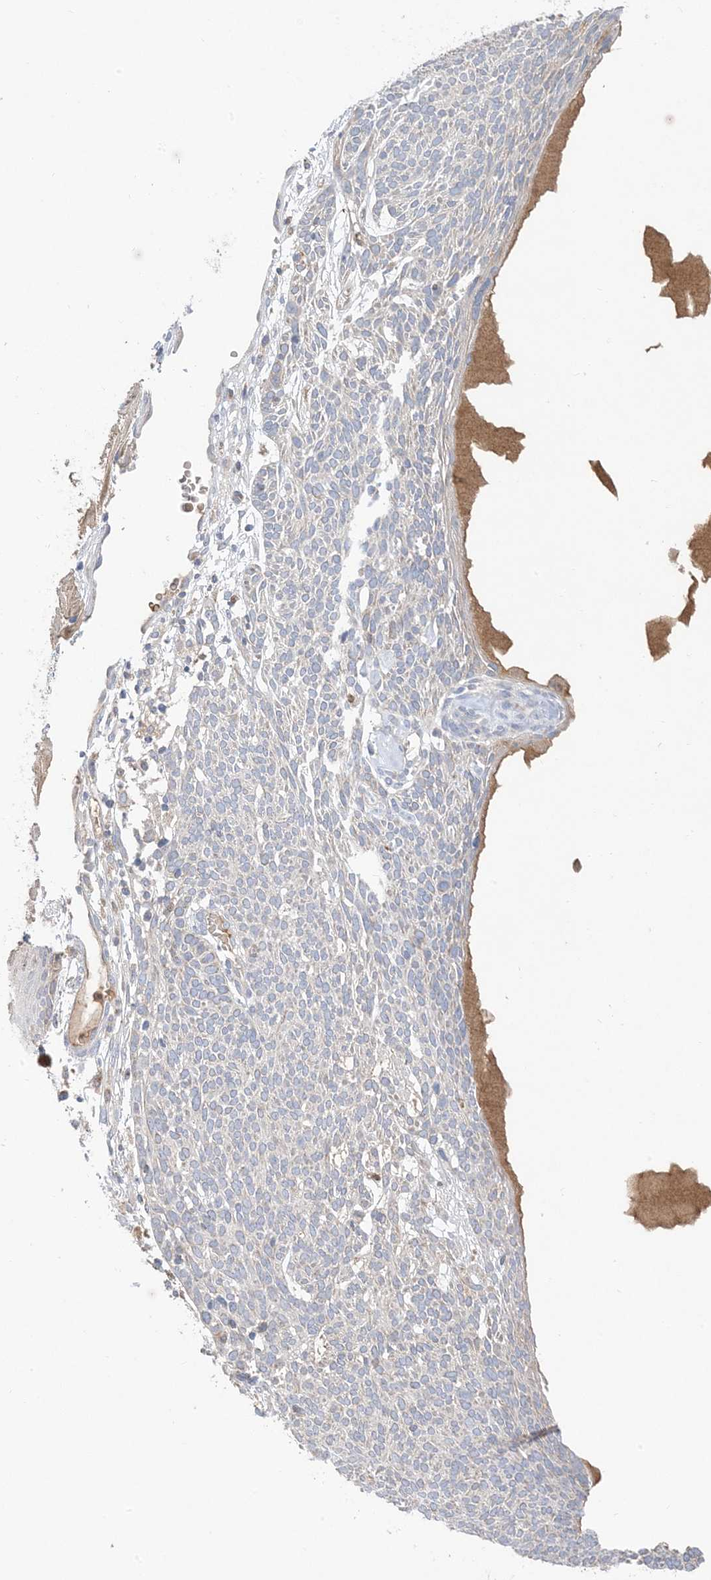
{"staining": {"intensity": "negative", "quantity": "none", "location": "none"}, "tissue": "skin cancer", "cell_type": "Tumor cells", "image_type": "cancer", "snomed": [{"axis": "morphology", "description": "Squamous cell carcinoma, NOS"}, {"axis": "topography", "description": "Skin"}], "caption": "An immunohistochemistry (IHC) photomicrograph of squamous cell carcinoma (skin) is shown. There is no staining in tumor cells of squamous cell carcinoma (skin).", "gene": "DPP9", "patient": {"sex": "female", "age": 90}}